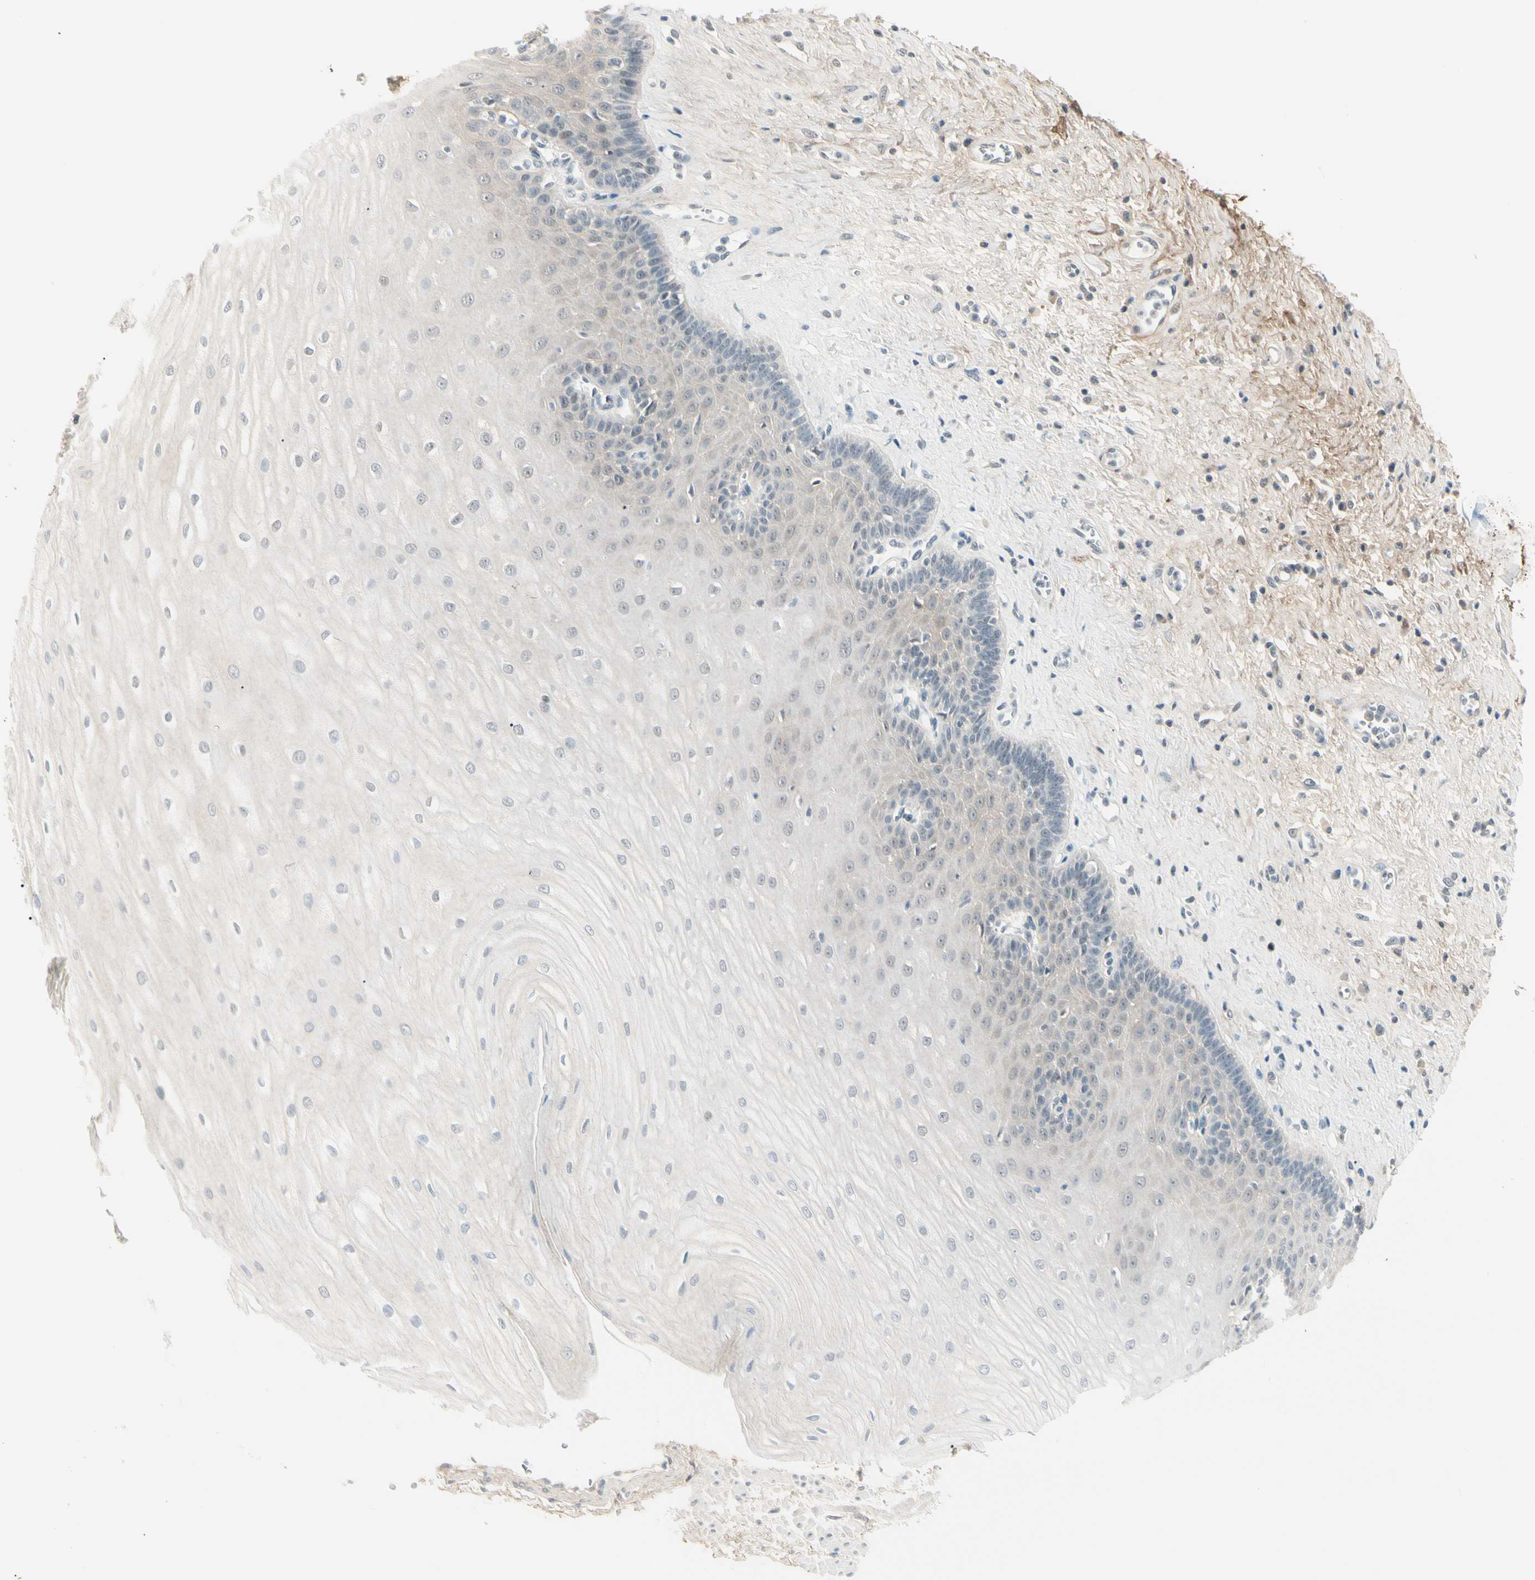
{"staining": {"intensity": "weak", "quantity": "<25%", "location": "nuclear"}, "tissue": "esophagus", "cell_type": "Squamous epithelial cells", "image_type": "normal", "snomed": [{"axis": "morphology", "description": "Normal tissue, NOS"}, {"axis": "morphology", "description": "Squamous cell carcinoma, NOS"}, {"axis": "topography", "description": "Esophagus"}], "caption": "DAB immunohistochemical staining of unremarkable human esophagus reveals no significant staining in squamous epithelial cells.", "gene": "ASPN", "patient": {"sex": "male", "age": 65}}